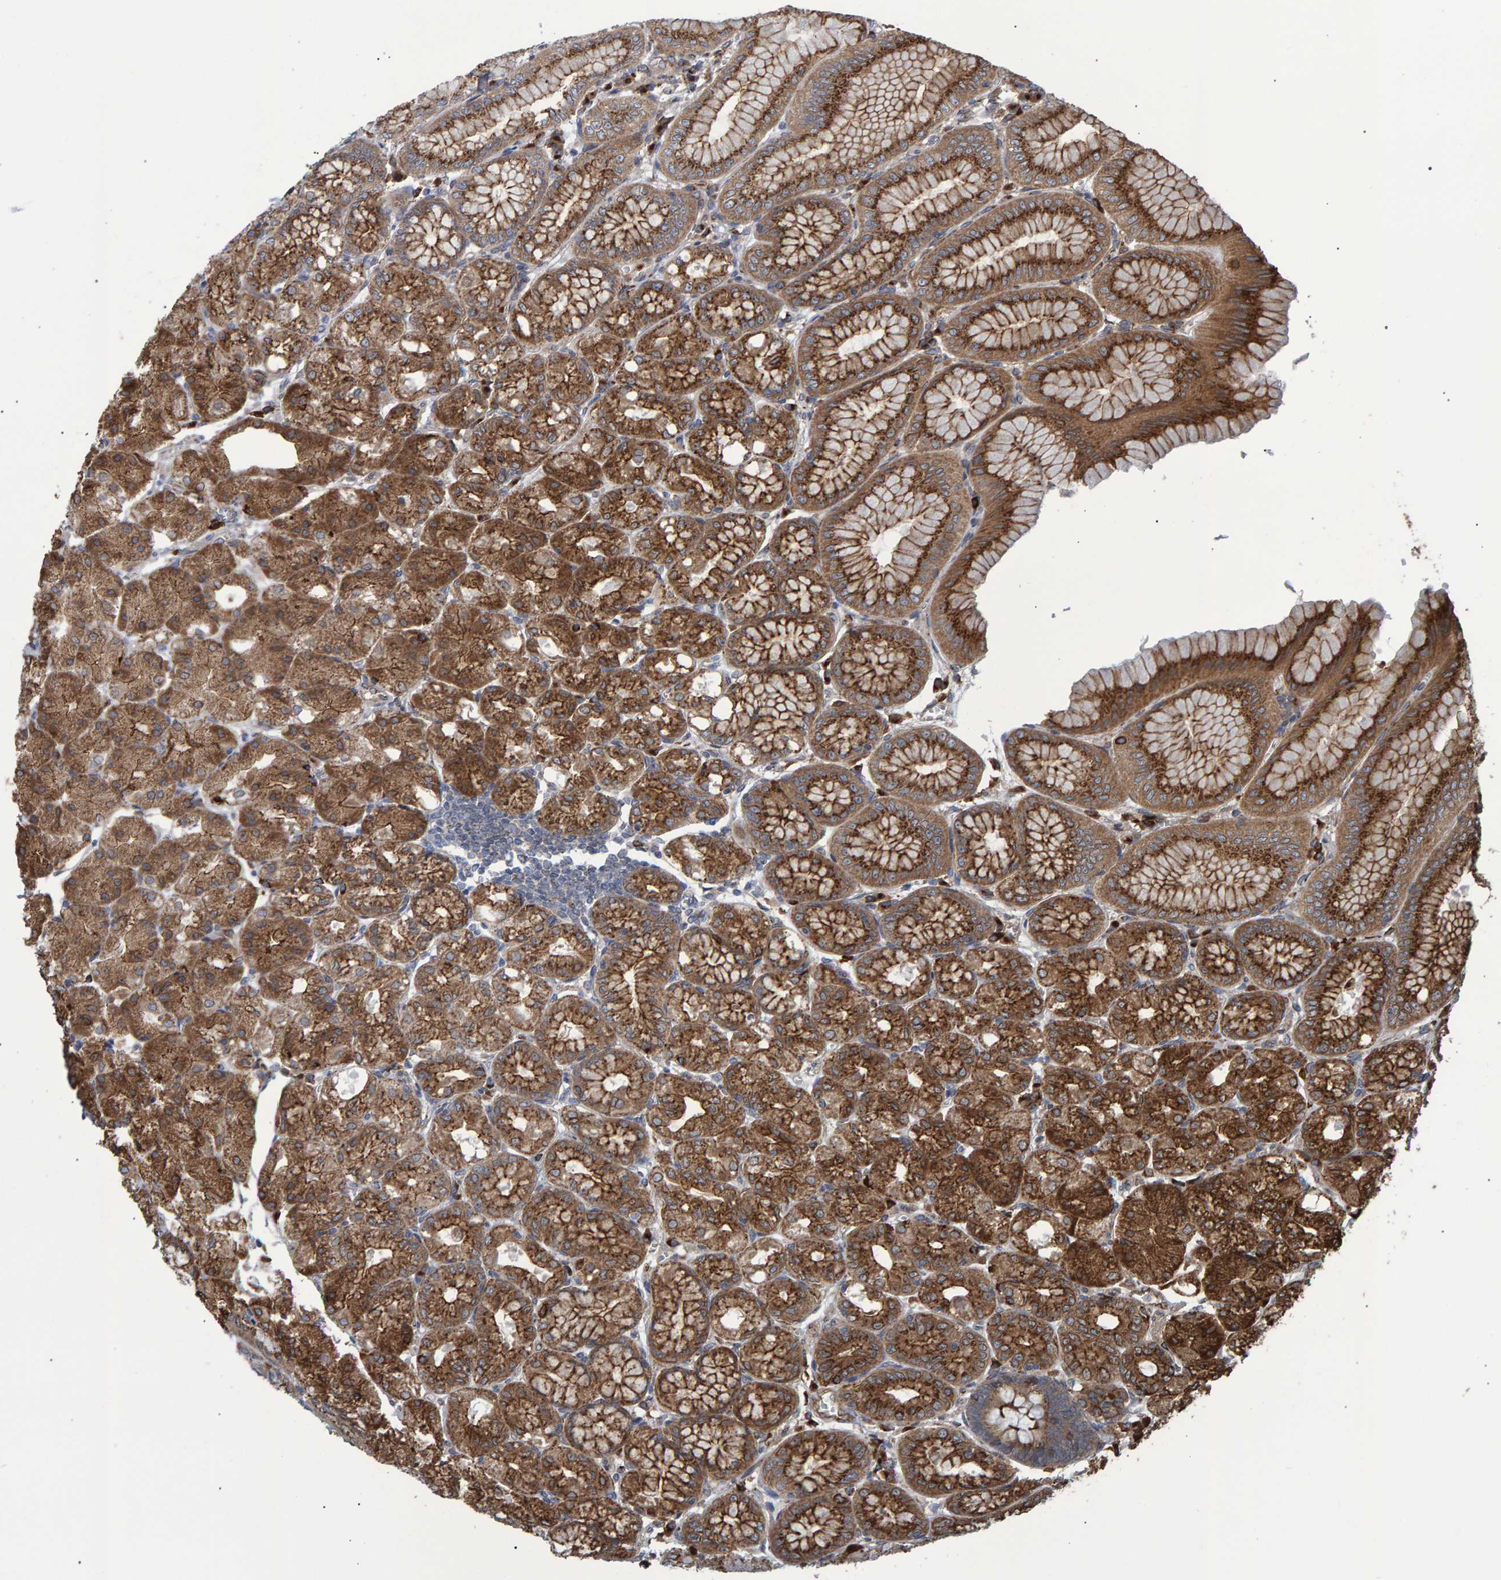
{"staining": {"intensity": "strong", "quantity": ">75%", "location": "cytoplasmic/membranous"}, "tissue": "stomach", "cell_type": "Glandular cells", "image_type": "normal", "snomed": [{"axis": "morphology", "description": "Normal tissue, NOS"}, {"axis": "topography", "description": "Stomach, lower"}], "caption": "This image shows immunohistochemistry staining of benign stomach, with high strong cytoplasmic/membranous positivity in about >75% of glandular cells.", "gene": "FAM117A", "patient": {"sex": "male", "age": 71}}